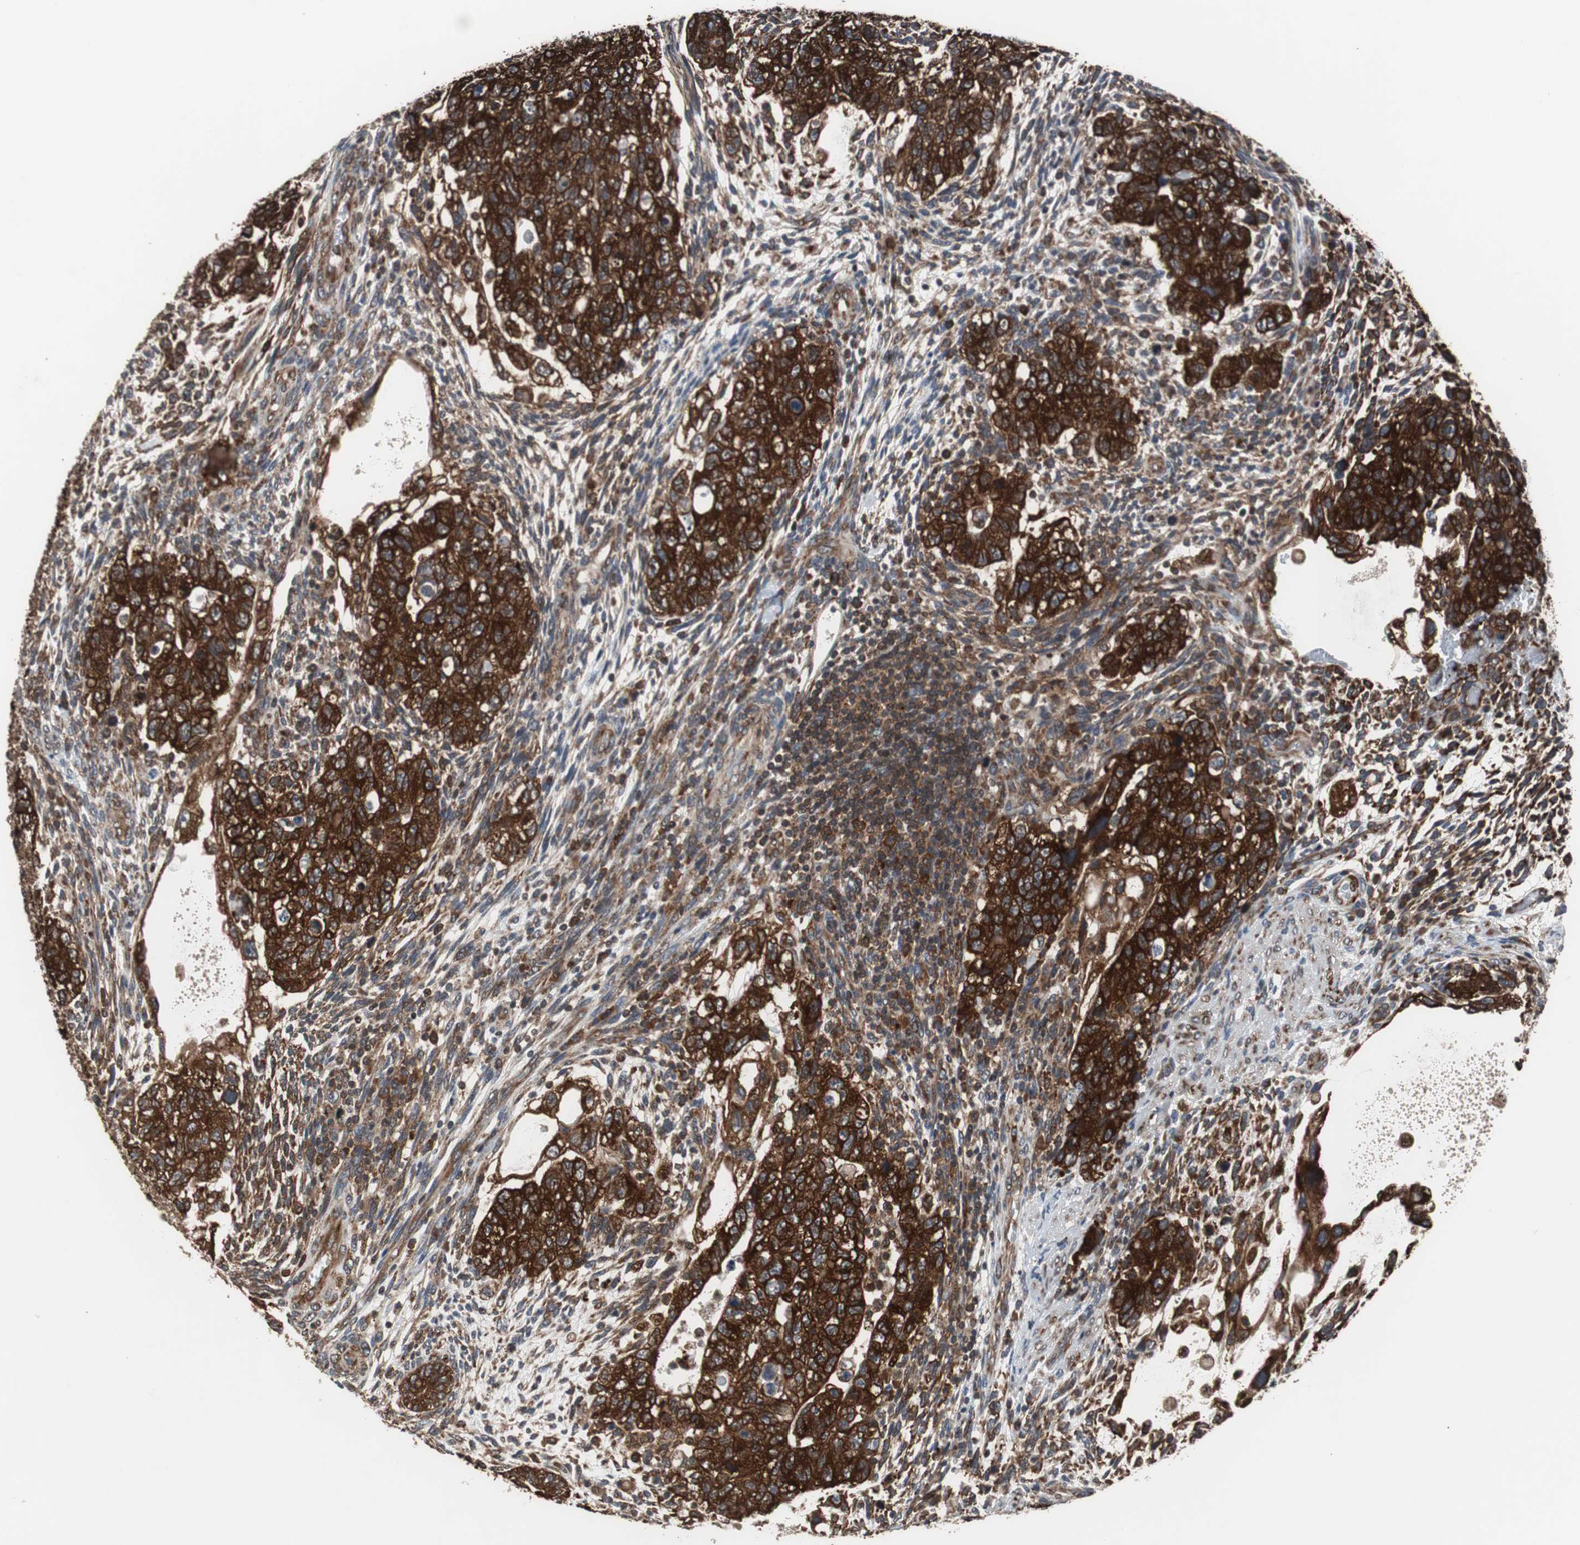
{"staining": {"intensity": "strong", "quantity": ">75%", "location": "cytoplasmic/membranous"}, "tissue": "testis cancer", "cell_type": "Tumor cells", "image_type": "cancer", "snomed": [{"axis": "morphology", "description": "Normal tissue, NOS"}, {"axis": "morphology", "description": "Carcinoma, Embryonal, NOS"}, {"axis": "topography", "description": "Testis"}], "caption": "This is a histology image of immunohistochemistry (IHC) staining of testis embryonal carcinoma, which shows strong positivity in the cytoplasmic/membranous of tumor cells.", "gene": "USP10", "patient": {"sex": "male", "age": 36}}